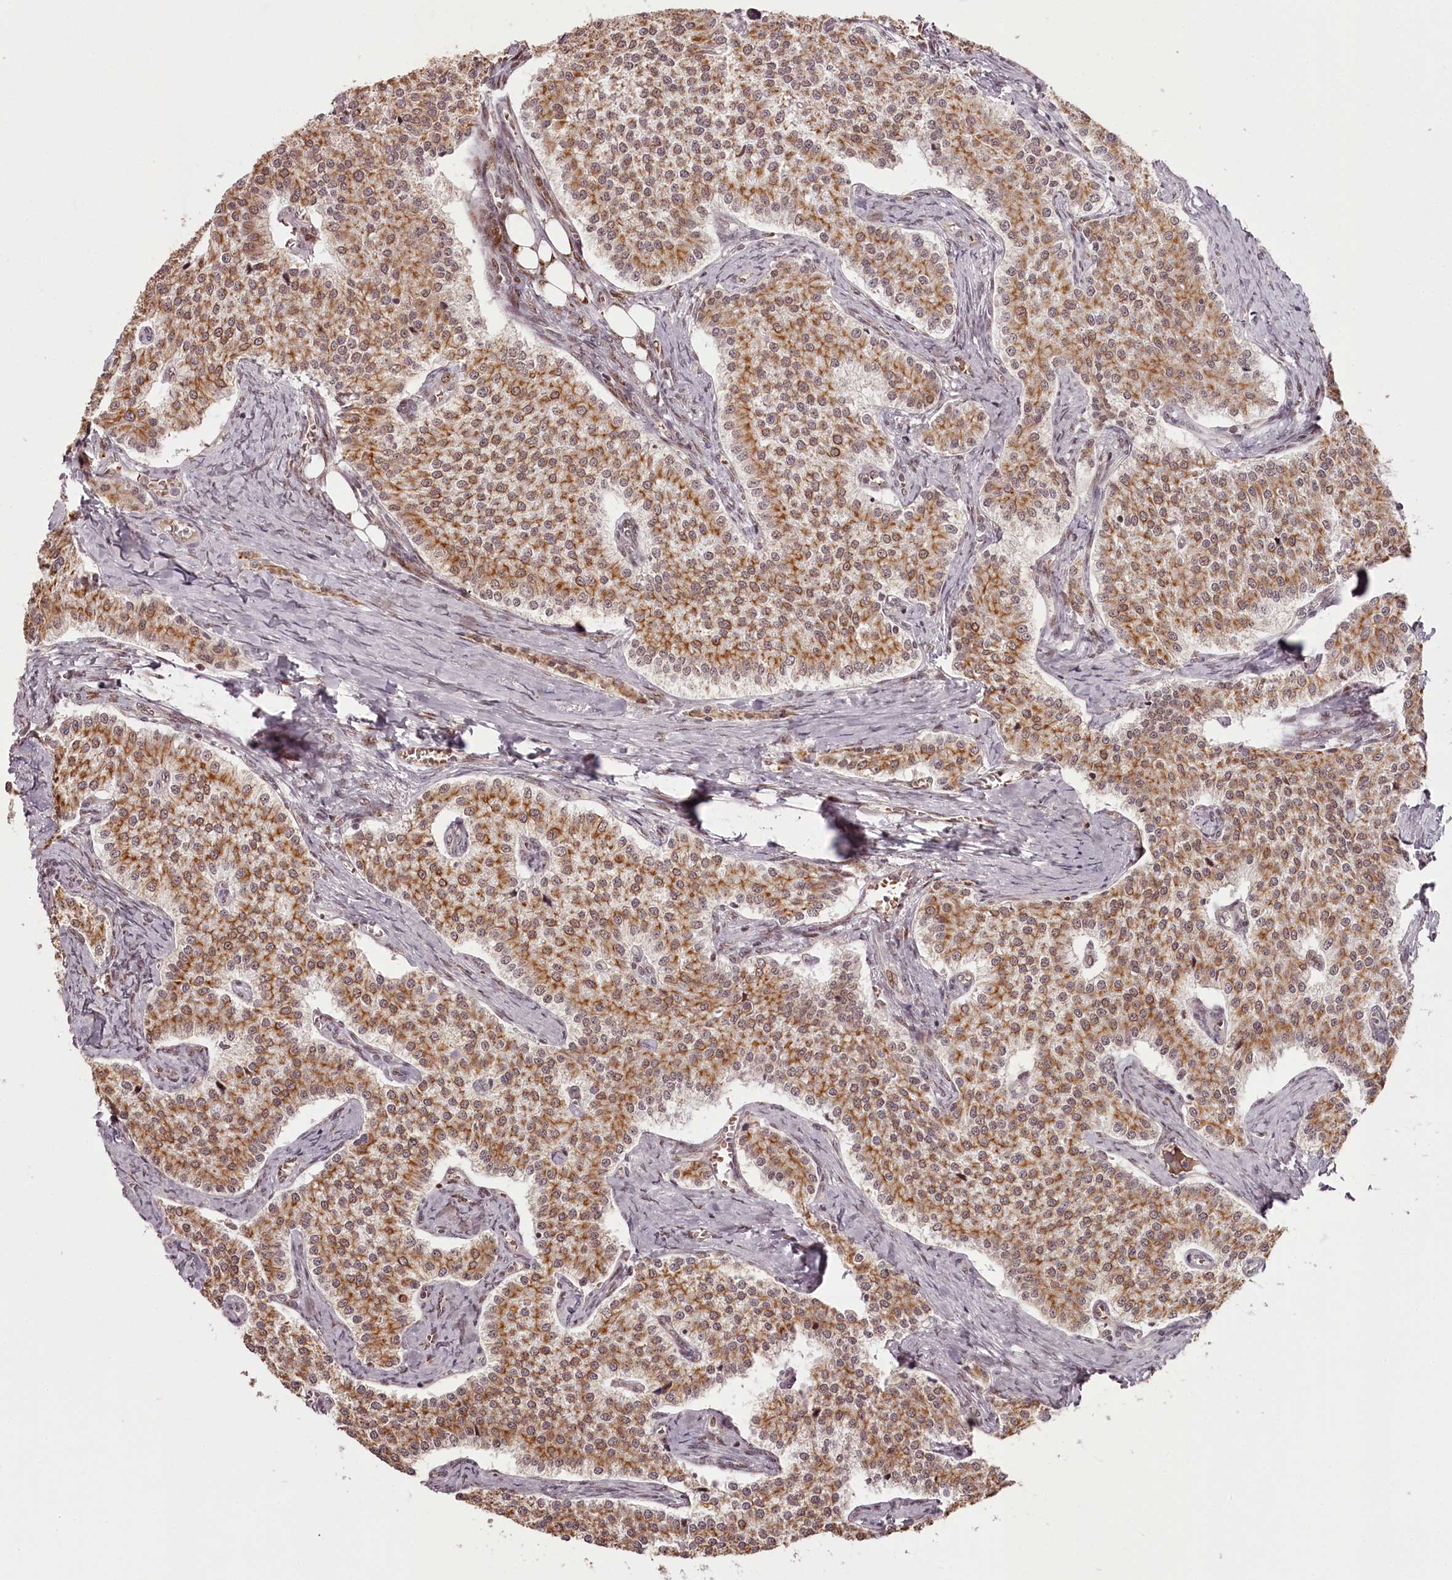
{"staining": {"intensity": "moderate", "quantity": ">75%", "location": "cytoplasmic/membranous"}, "tissue": "carcinoid", "cell_type": "Tumor cells", "image_type": "cancer", "snomed": [{"axis": "morphology", "description": "Carcinoid, malignant, NOS"}, {"axis": "topography", "description": "Colon"}], "caption": "Immunohistochemical staining of human carcinoid demonstrates medium levels of moderate cytoplasmic/membranous protein staining in about >75% of tumor cells.", "gene": "THYN1", "patient": {"sex": "female", "age": 52}}